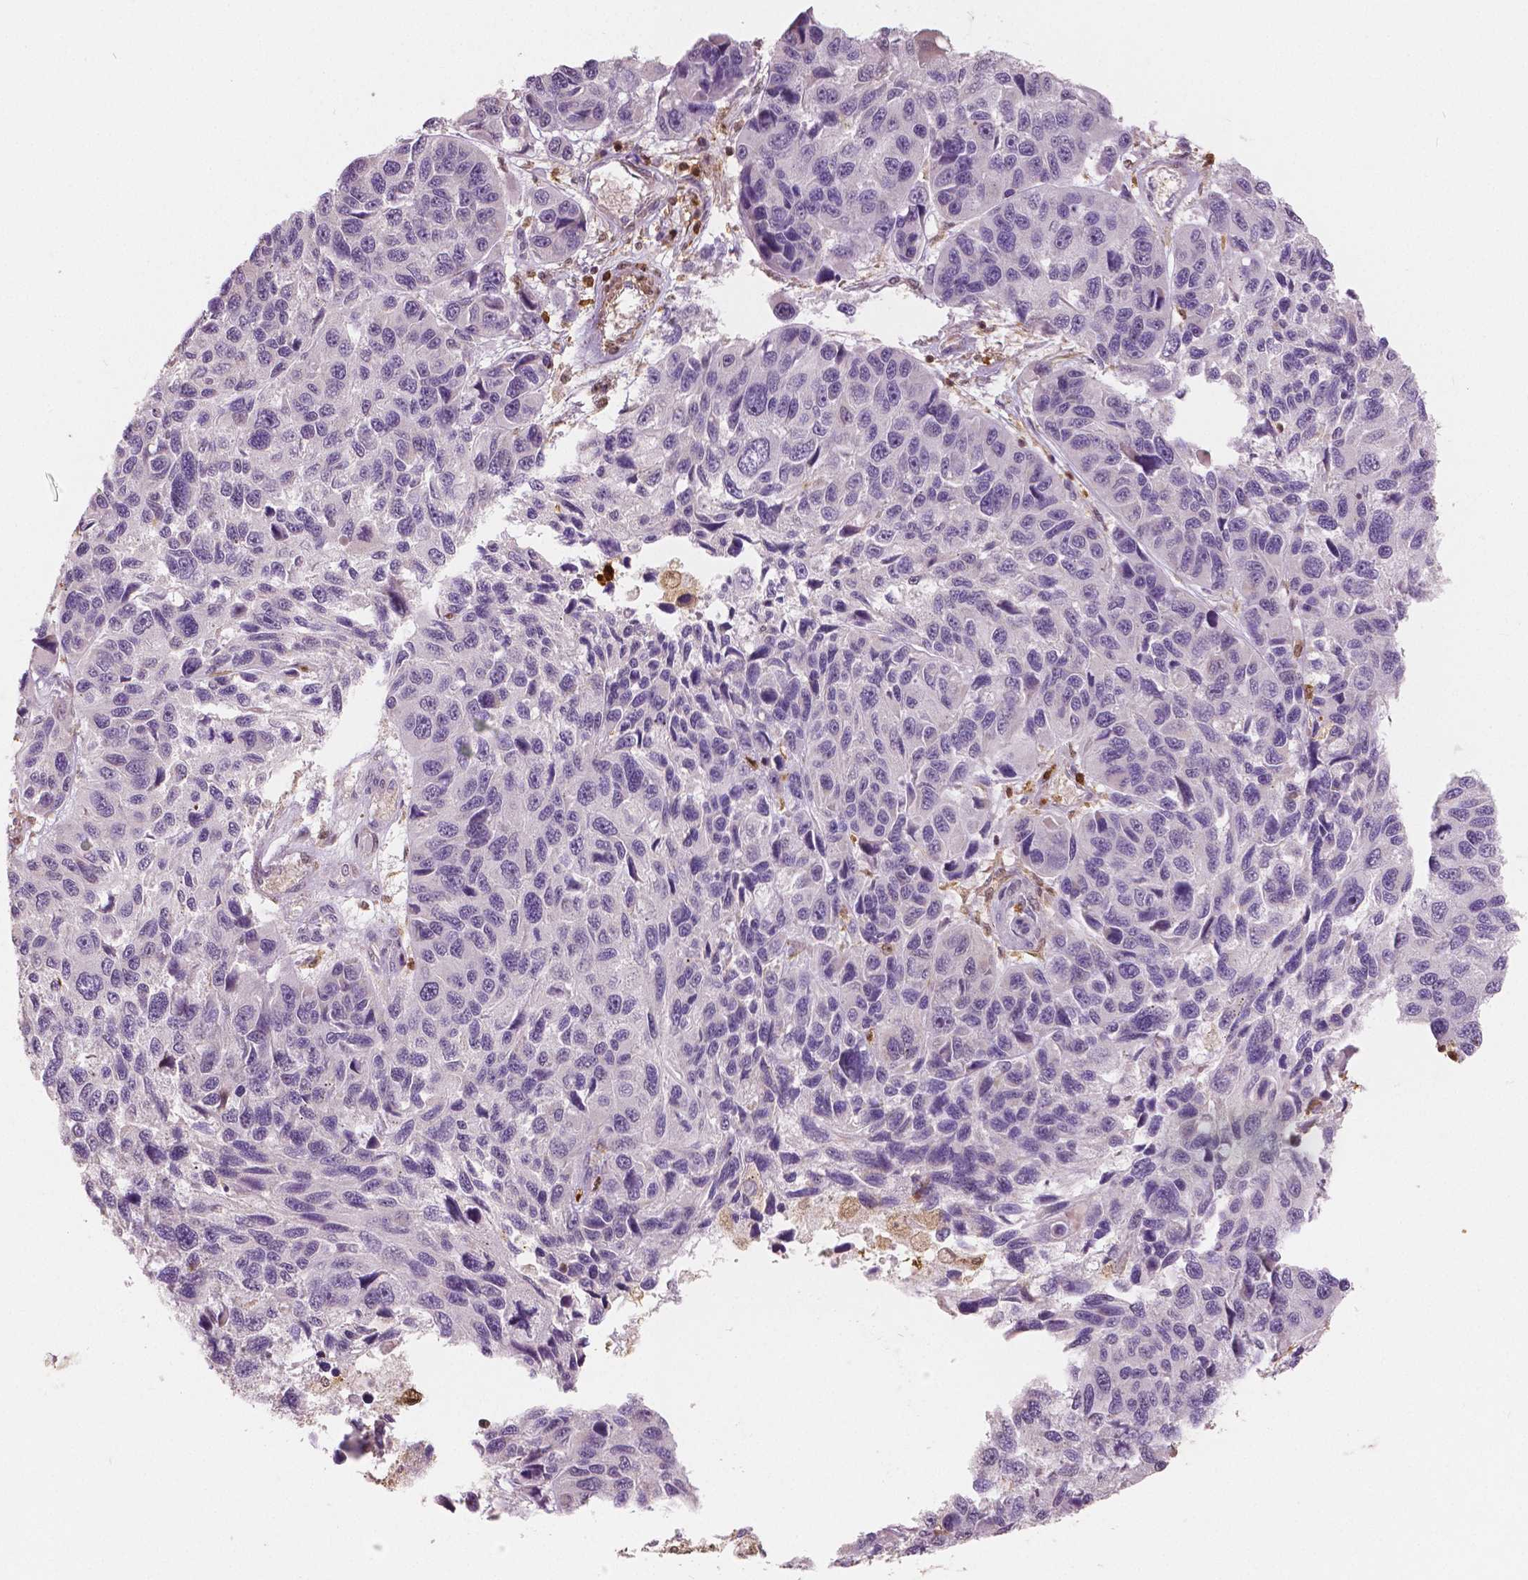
{"staining": {"intensity": "negative", "quantity": "none", "location": "none"}, "tissue": "melanoma", "cell_type": "Tumor cells", "image_type": "cancer", "snomed": [{"axis": "morphology", "description": "Malignant melanoma, NOS"}, {"axis": "topography", "description": "Skin"}], "caption": "The photomicrograph displays no significant expression in tumor cells of malignant melanoma.", "gene": "S100A4", "patient": {"sex": "male", "age": 53}}